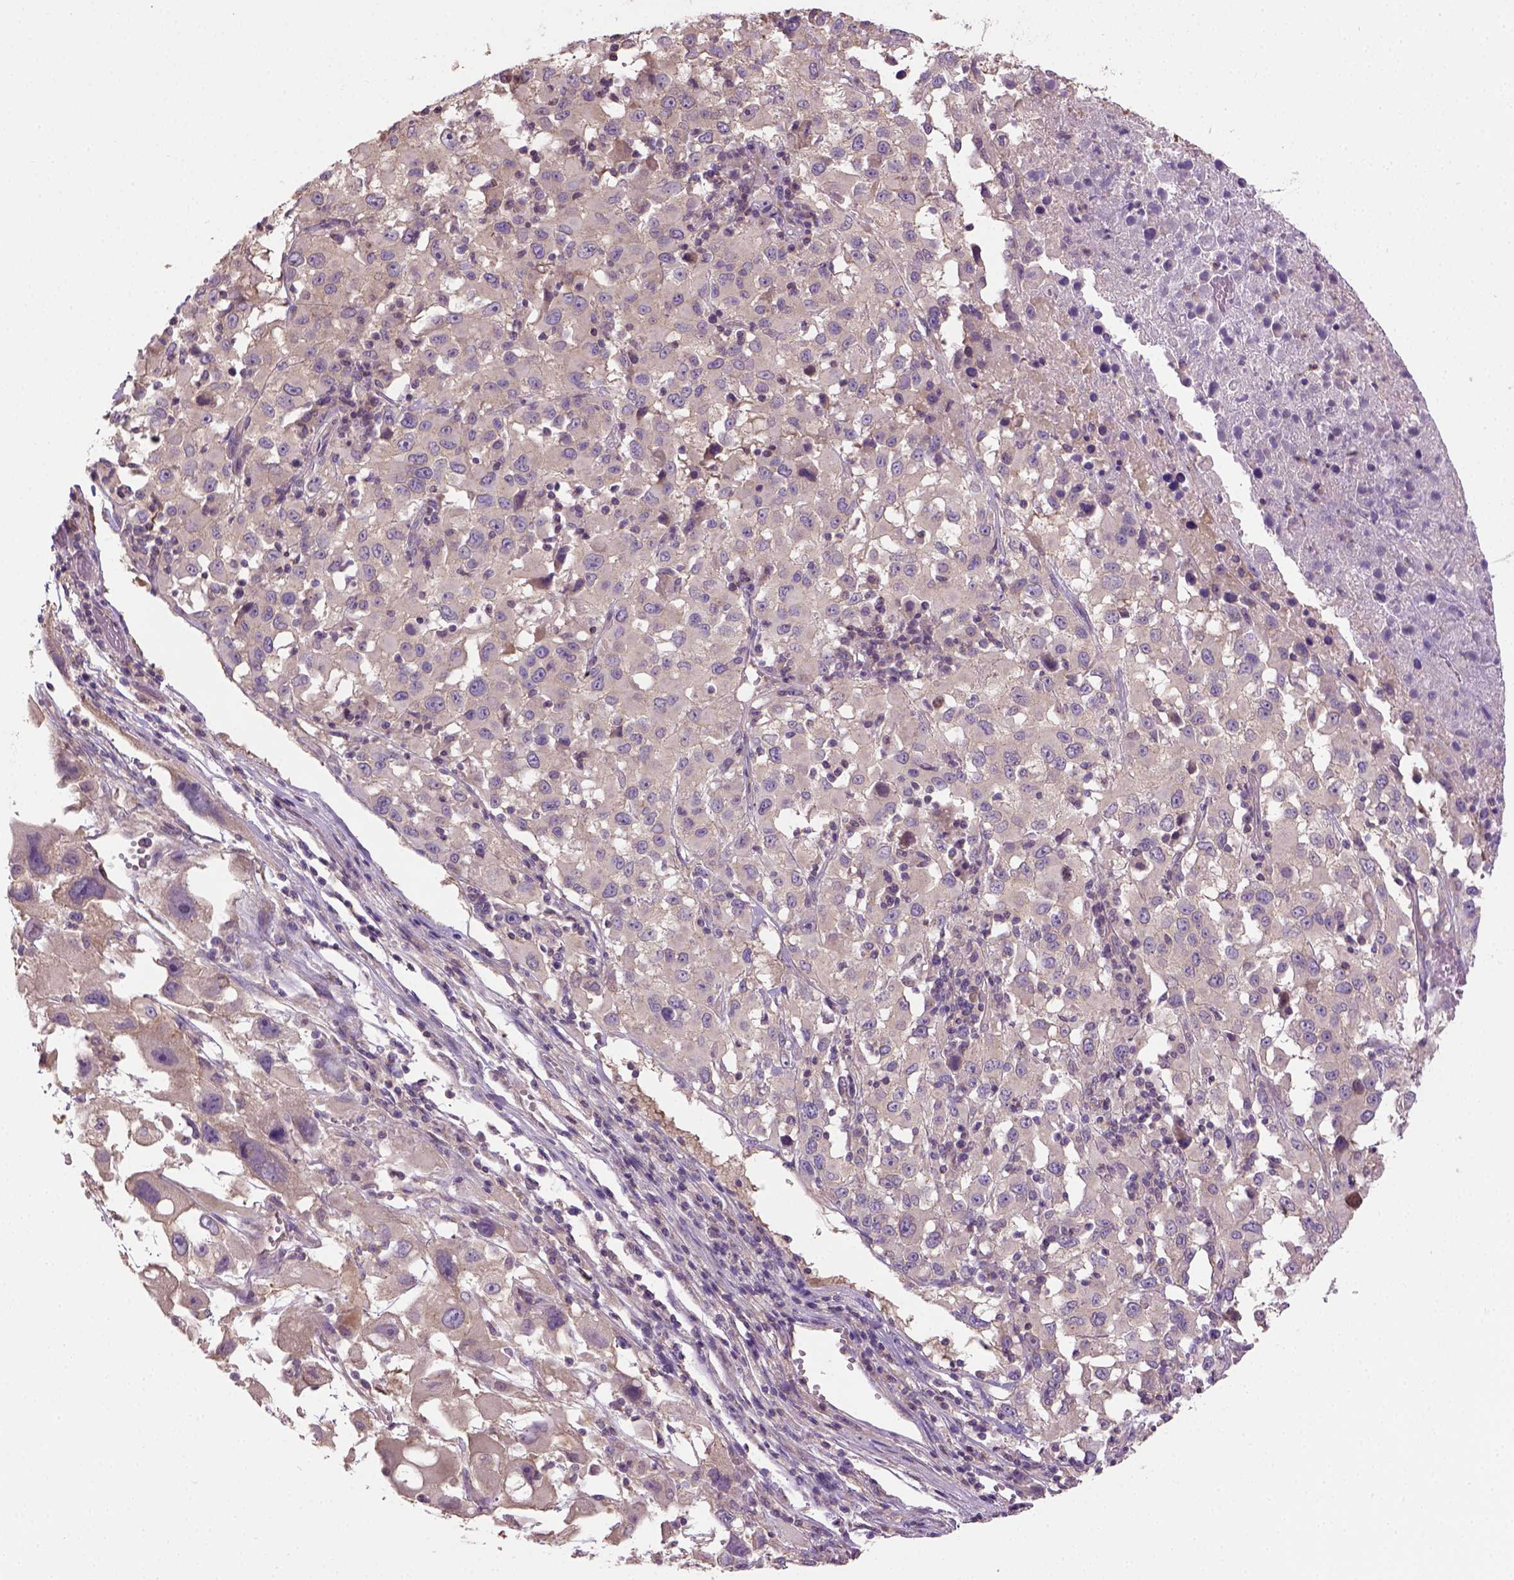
{"staining": {"intensity": "weak", "quantity": ">75%", "location": "cytoplasmic/membranous"}, "tissue": "melanoma", "cell_type": "Tumor cells", "image_type": "cancer", "snomed": [{"axis": "morphology", "description": "Malignant melanoma, Metastatic site"}, {"axis": "topography", "description": "Soft tissue"}], "caption": "This is a photomicrograph of IHC staining of melanoma, which shows weak staining in the cytoplasmic/membranous of tumor cells.", "gene": "CRACR2A", "patient": {"sex": "male", "age": 50}}